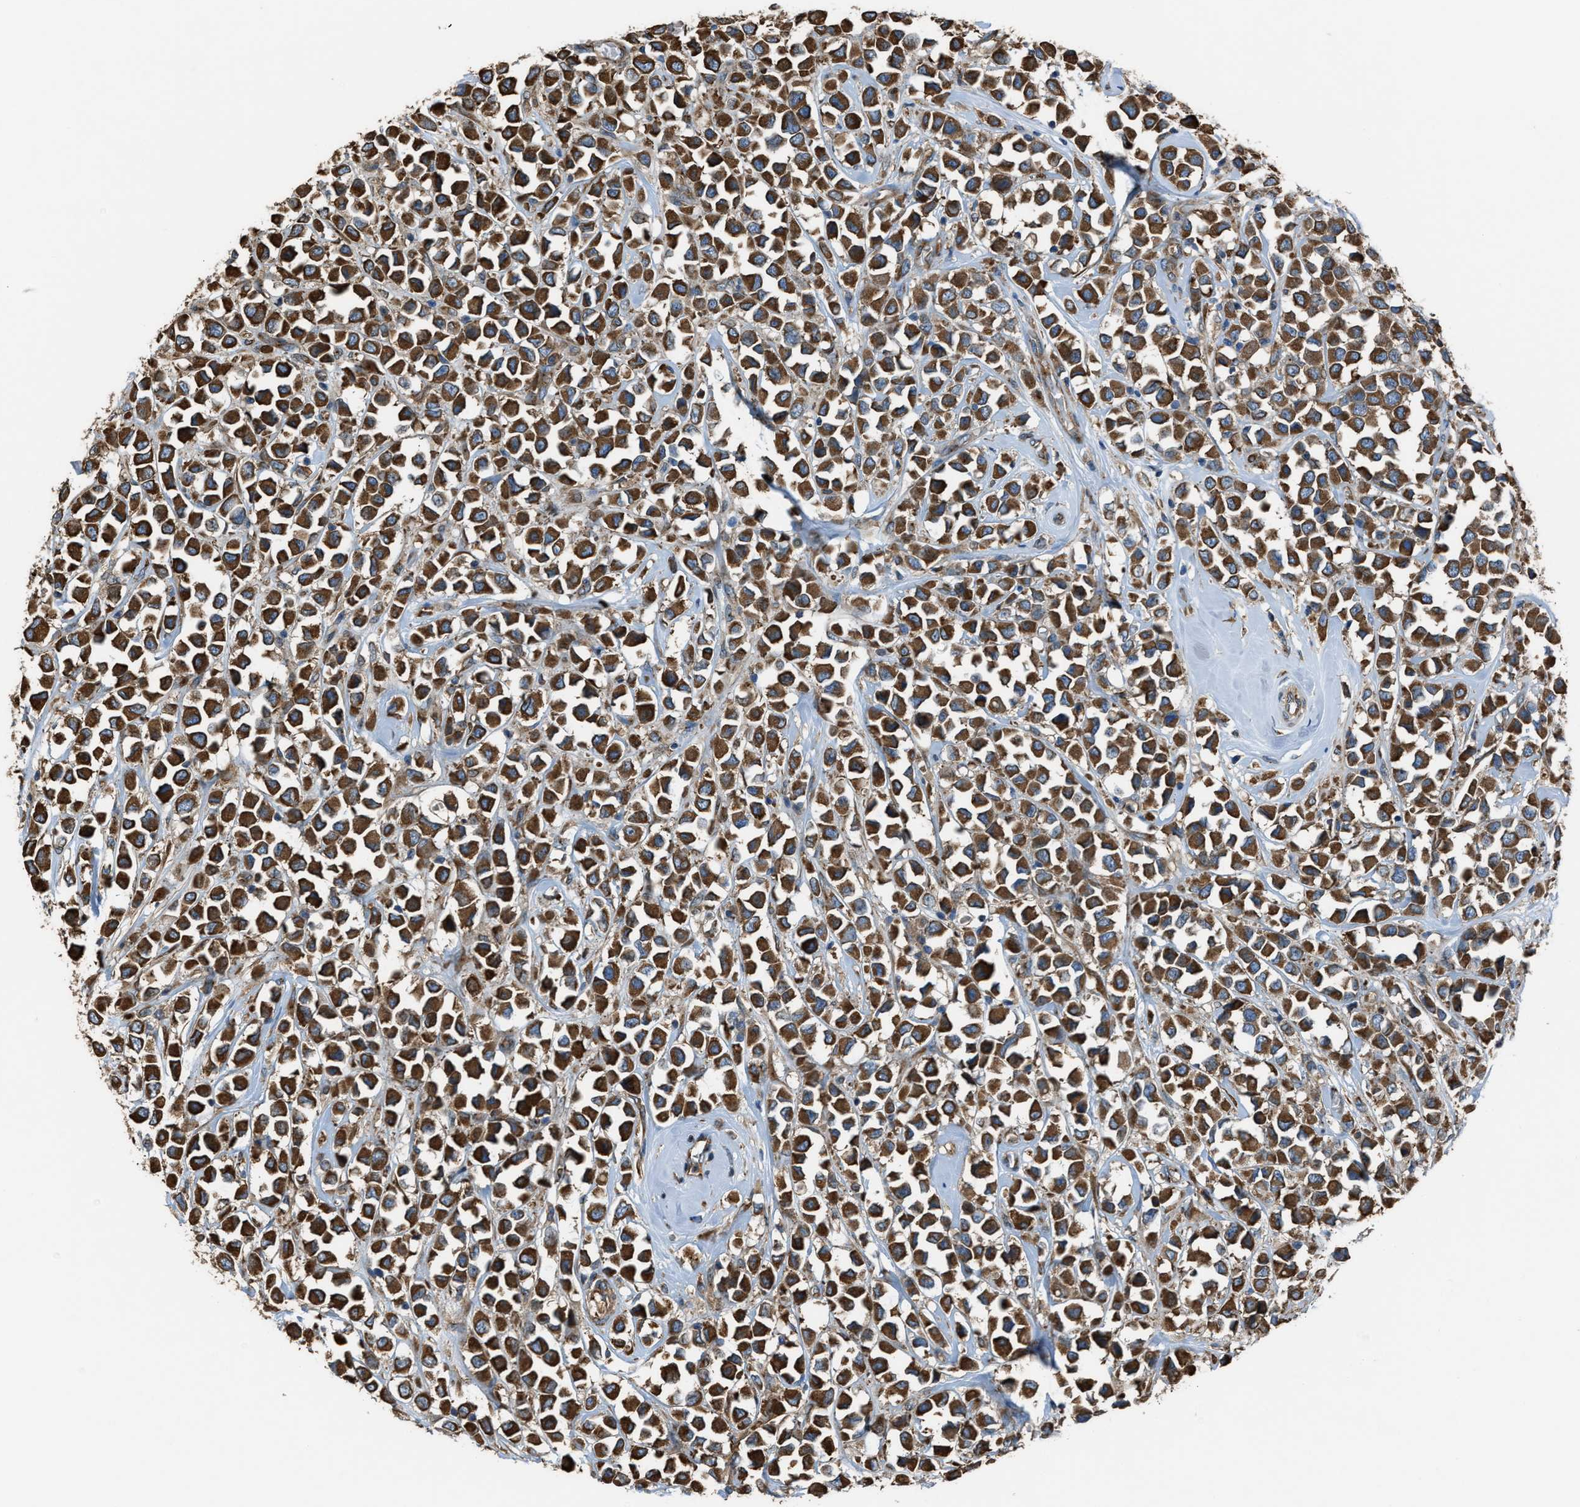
{"staining": {"intensity": "strong", "quantity": ">75%", "location": "cytoplasmic/membranous"}, "tissue": "breast cancer", "cell_type": "Tumor cells", "image_type": "cancer", "snomed": [{"axis": "morphology", "description": "Duct carcinoma"}, {"axis": "topography", "description": "Breast"}], "caption": "High-power microscopy captured an IHC photomicrograph of breast invasive ductal carcinoma, revealing strong cytoplasmic/membranous staining in about >75% of tumor cells. Nuclei are stained in blue.", "gene": "TRPC1", "patient": {"sex": "female", "age": 61}}